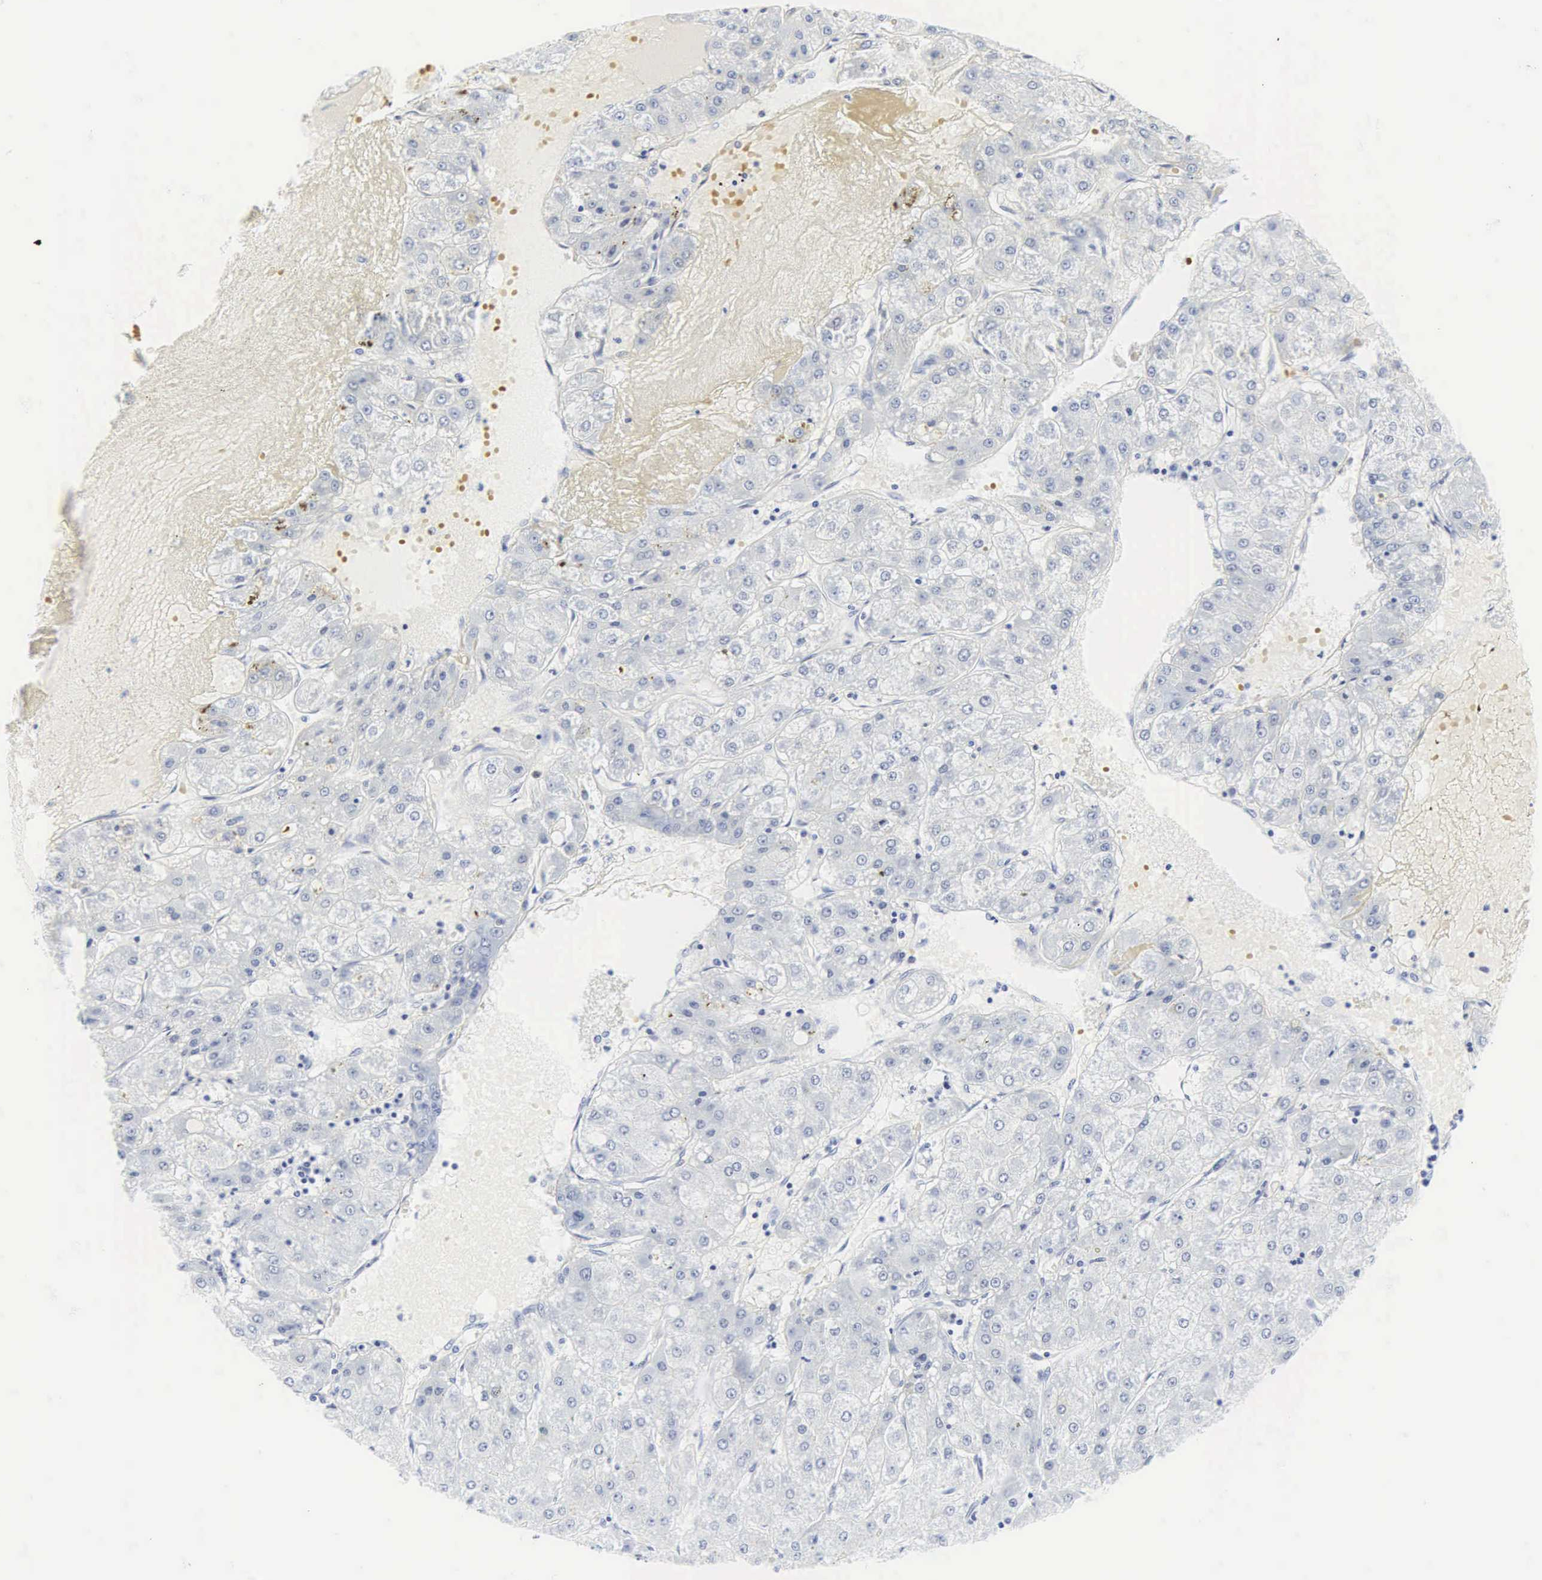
{"staining": {"intensity": "negative", "quantity": "none", "location": "none"}, "tissue": "liver cancer", "cell_type": "Tumor cells", "image_type": "cancer", "snomed": [{"axis": "morphology", "description": "Carcinoma, Hepatocellular, NOS"}, {"axis": "topography", "description": "Liver"}], "caption": "Immunohistochemical staining of human hepatocellular carcinoma (liver) reveals no significant staining in tumor cells. (Brightfield microscopy of DAB (3,3'-diaminobenzidine) IHC at high magnification).", "gene": "CGB3", "patient": {"sex": "female", "age": 52}}